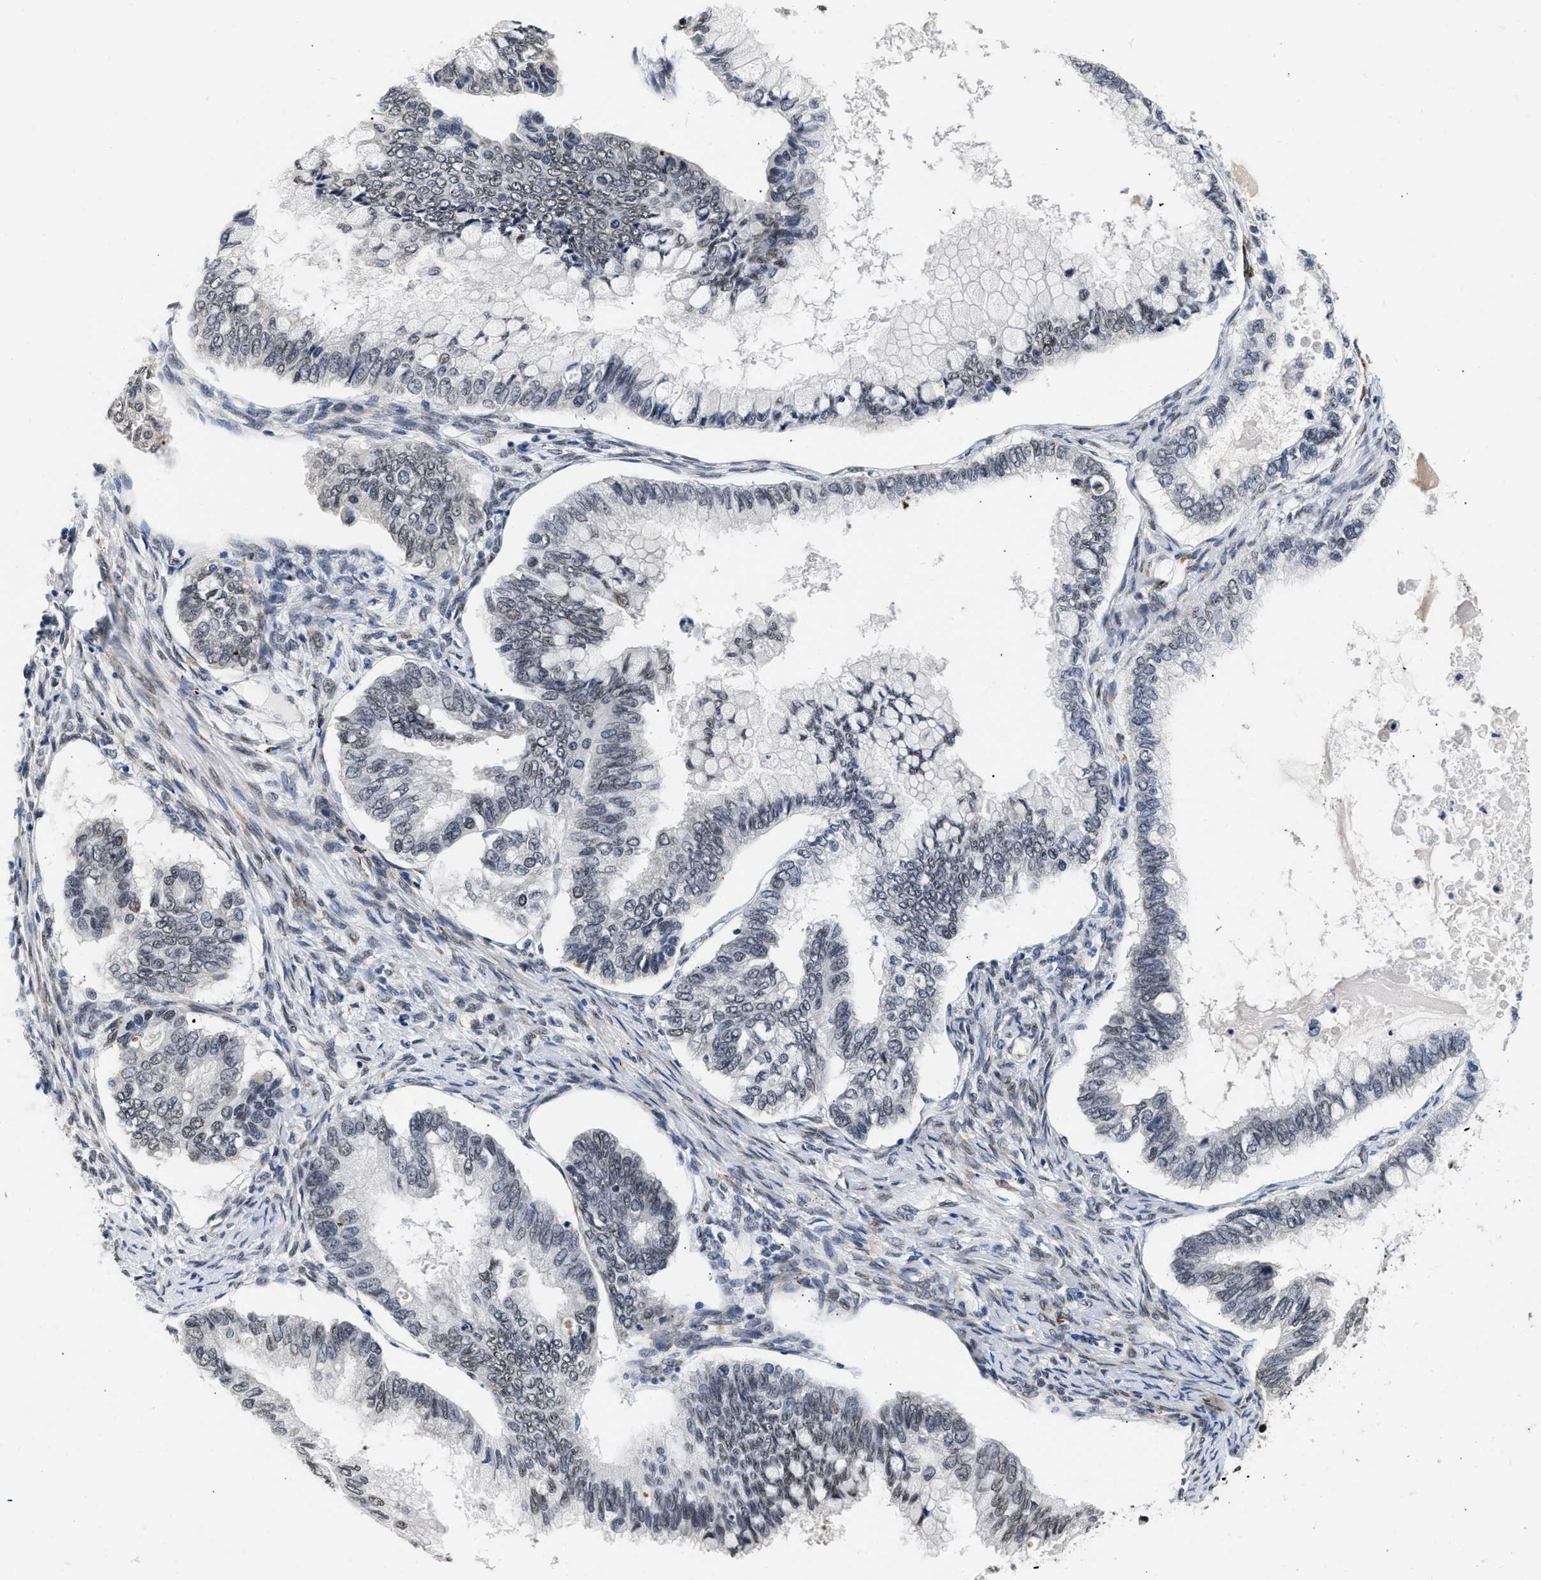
{"staining": {"intensity": "weak", "quantity": "<25%", "location": "nuclear"}, "tissue": "ovarian cancer", "cell_type": "Tumor cells", "image_type": "cancer", "snomed": [{"axis": "morphology", "description": "Cystadenocarcinoma, mucinous, NOS"}, {"axis": "topography", "description": "Ovary"}], "caption": "Tumor cells show no significant positivity in mucinous cystadenocarcinoma (ovarian).", "gene": "THOC1", "patient": {"sex": "female", "age": 80}}